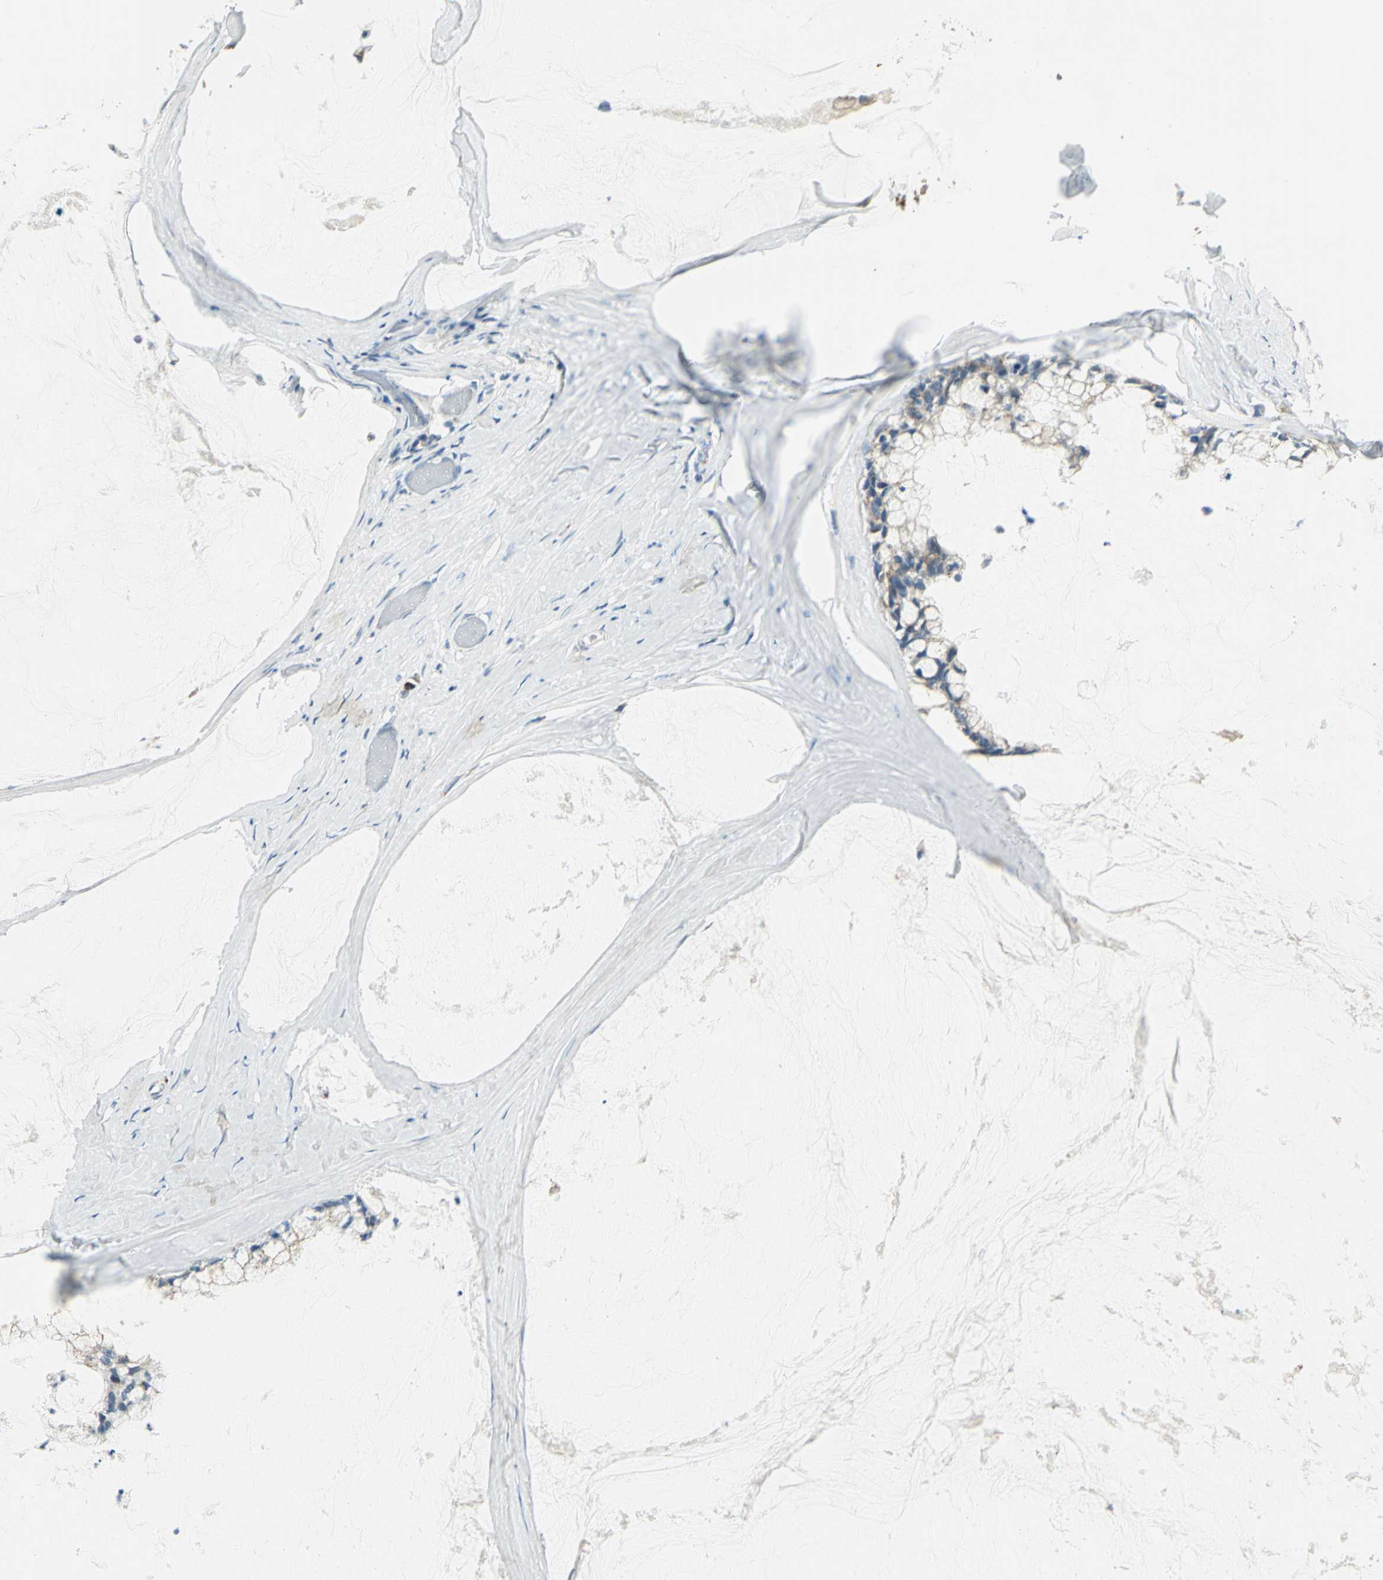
{"staining": {"intensity": "moderate", "quantity": "25%-75%", "location": "cytoplasmic/membranous"}, "tissue": "ovarian cancer", "cell_type": "Tumor cells", "image_type": "cancer", "snomed": [{"axis": "morphology", "description": "Cystadenocarcinoma, mucinous, NOS"}, {"axis": "topography", "description": "Ovary"}], "caption": "Protein staining displays moderate cytoplasmic/membranous positivity in about 25%-75% of tumor cells in ovarian cancer (mucinous cystadenocarcinoma). (DAB IHC with brightfield microscopy, high magnification).", "gene": "ACADM", "patient": {"sex": "female", "age": 39}}